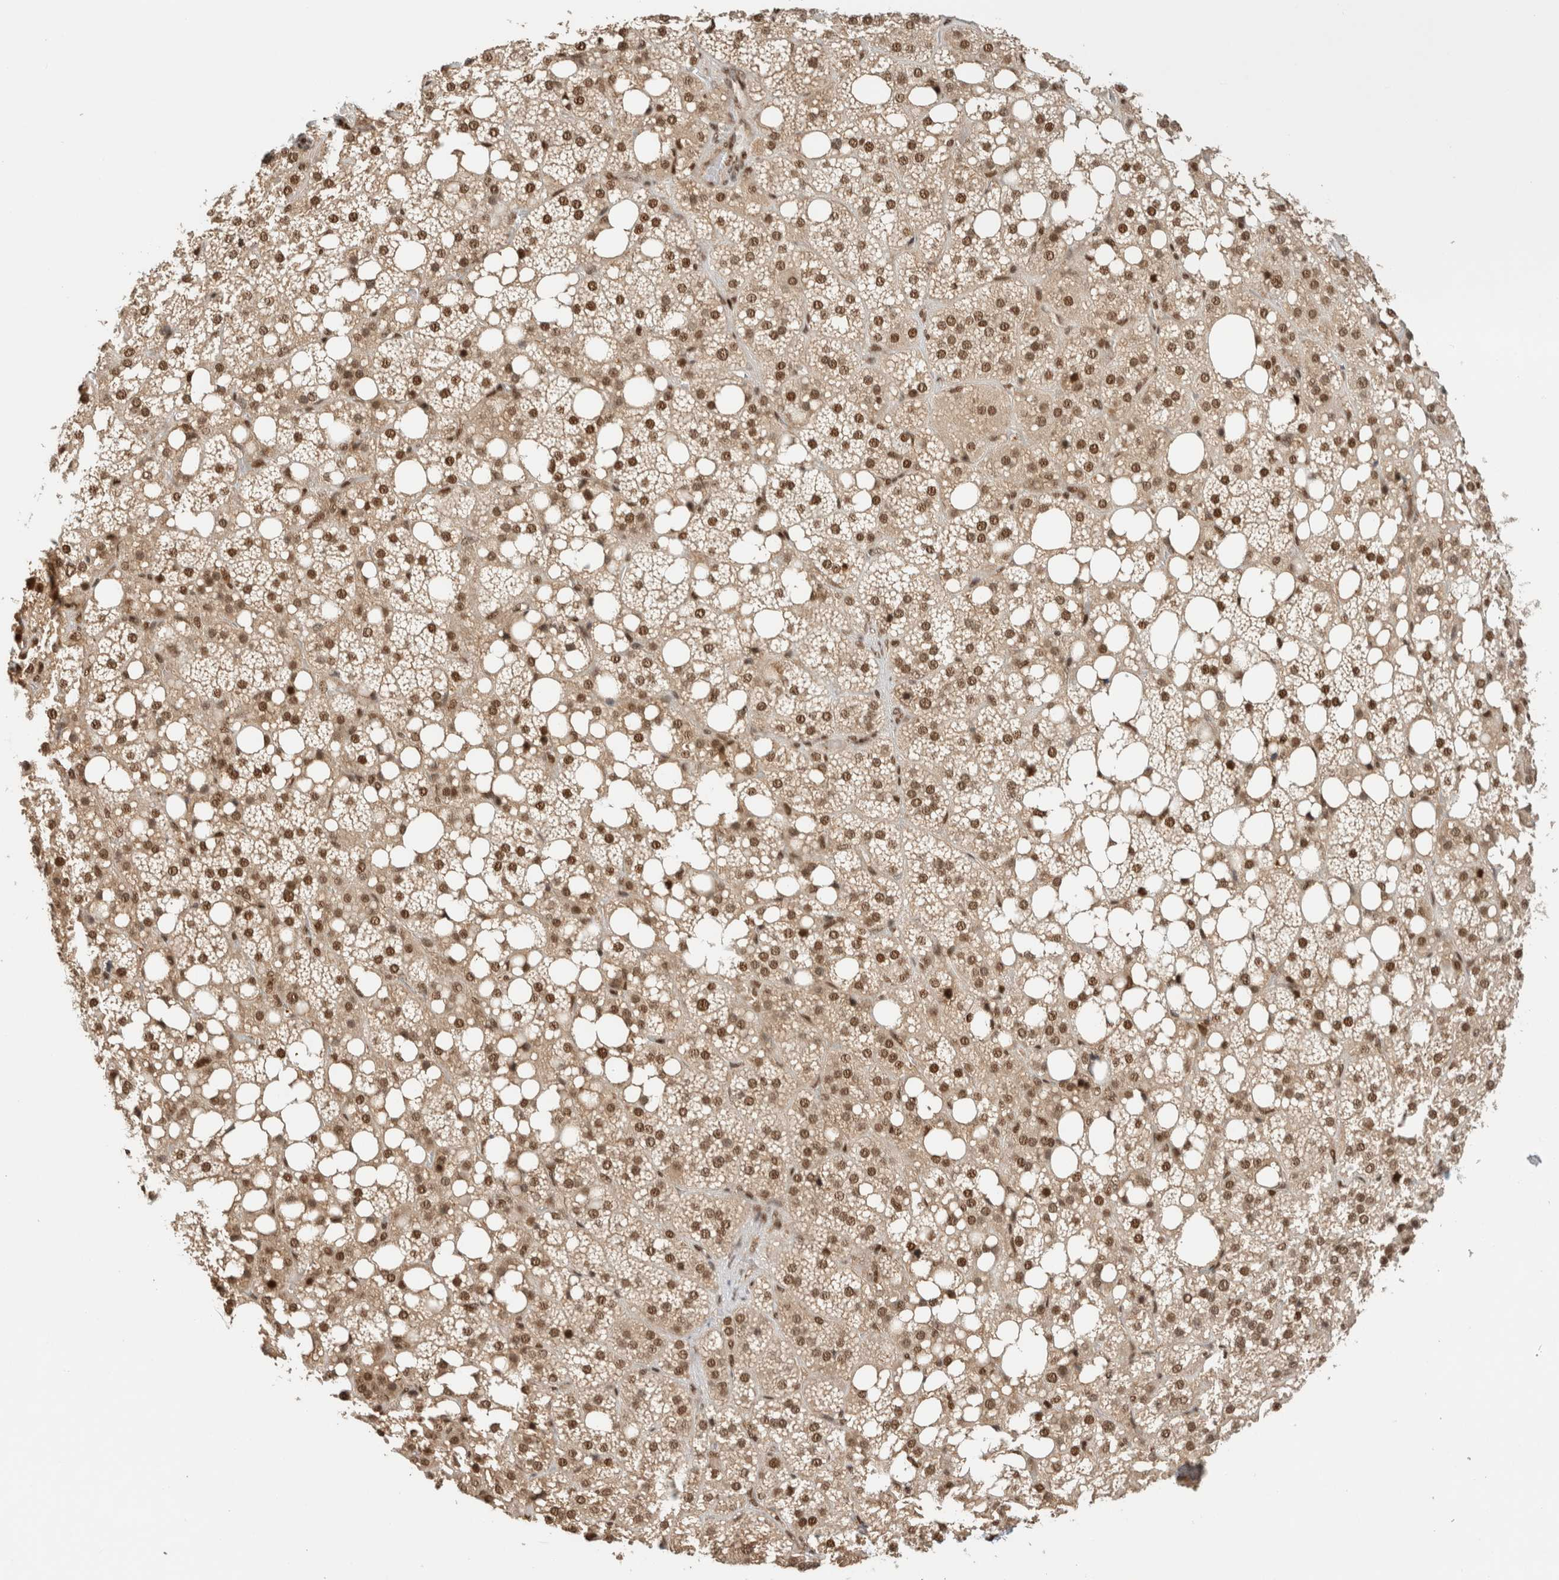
{"staining": {"intensity": "strong", "quantity": ">75%", "location": "cytoplasmic/membranous,nuclear"}, "tissue": "adrenal gland", "cell_type": "Glandular cells", "image_type": "normal", "snomed": [{"axis": "morphology", "description": "Normal tissue, NOS"}, {"axis": "topography", "description": "Adrenal gland"}], "caption": "Normal adrenal gland was stained to show a protein in brown. There is high levels of strong cytoplasmic/membranous,nuclear staining in approximately >75% of glandular cells.", "gene": "SNRNP40", "patient": {"sex": "female", "age": 59}}